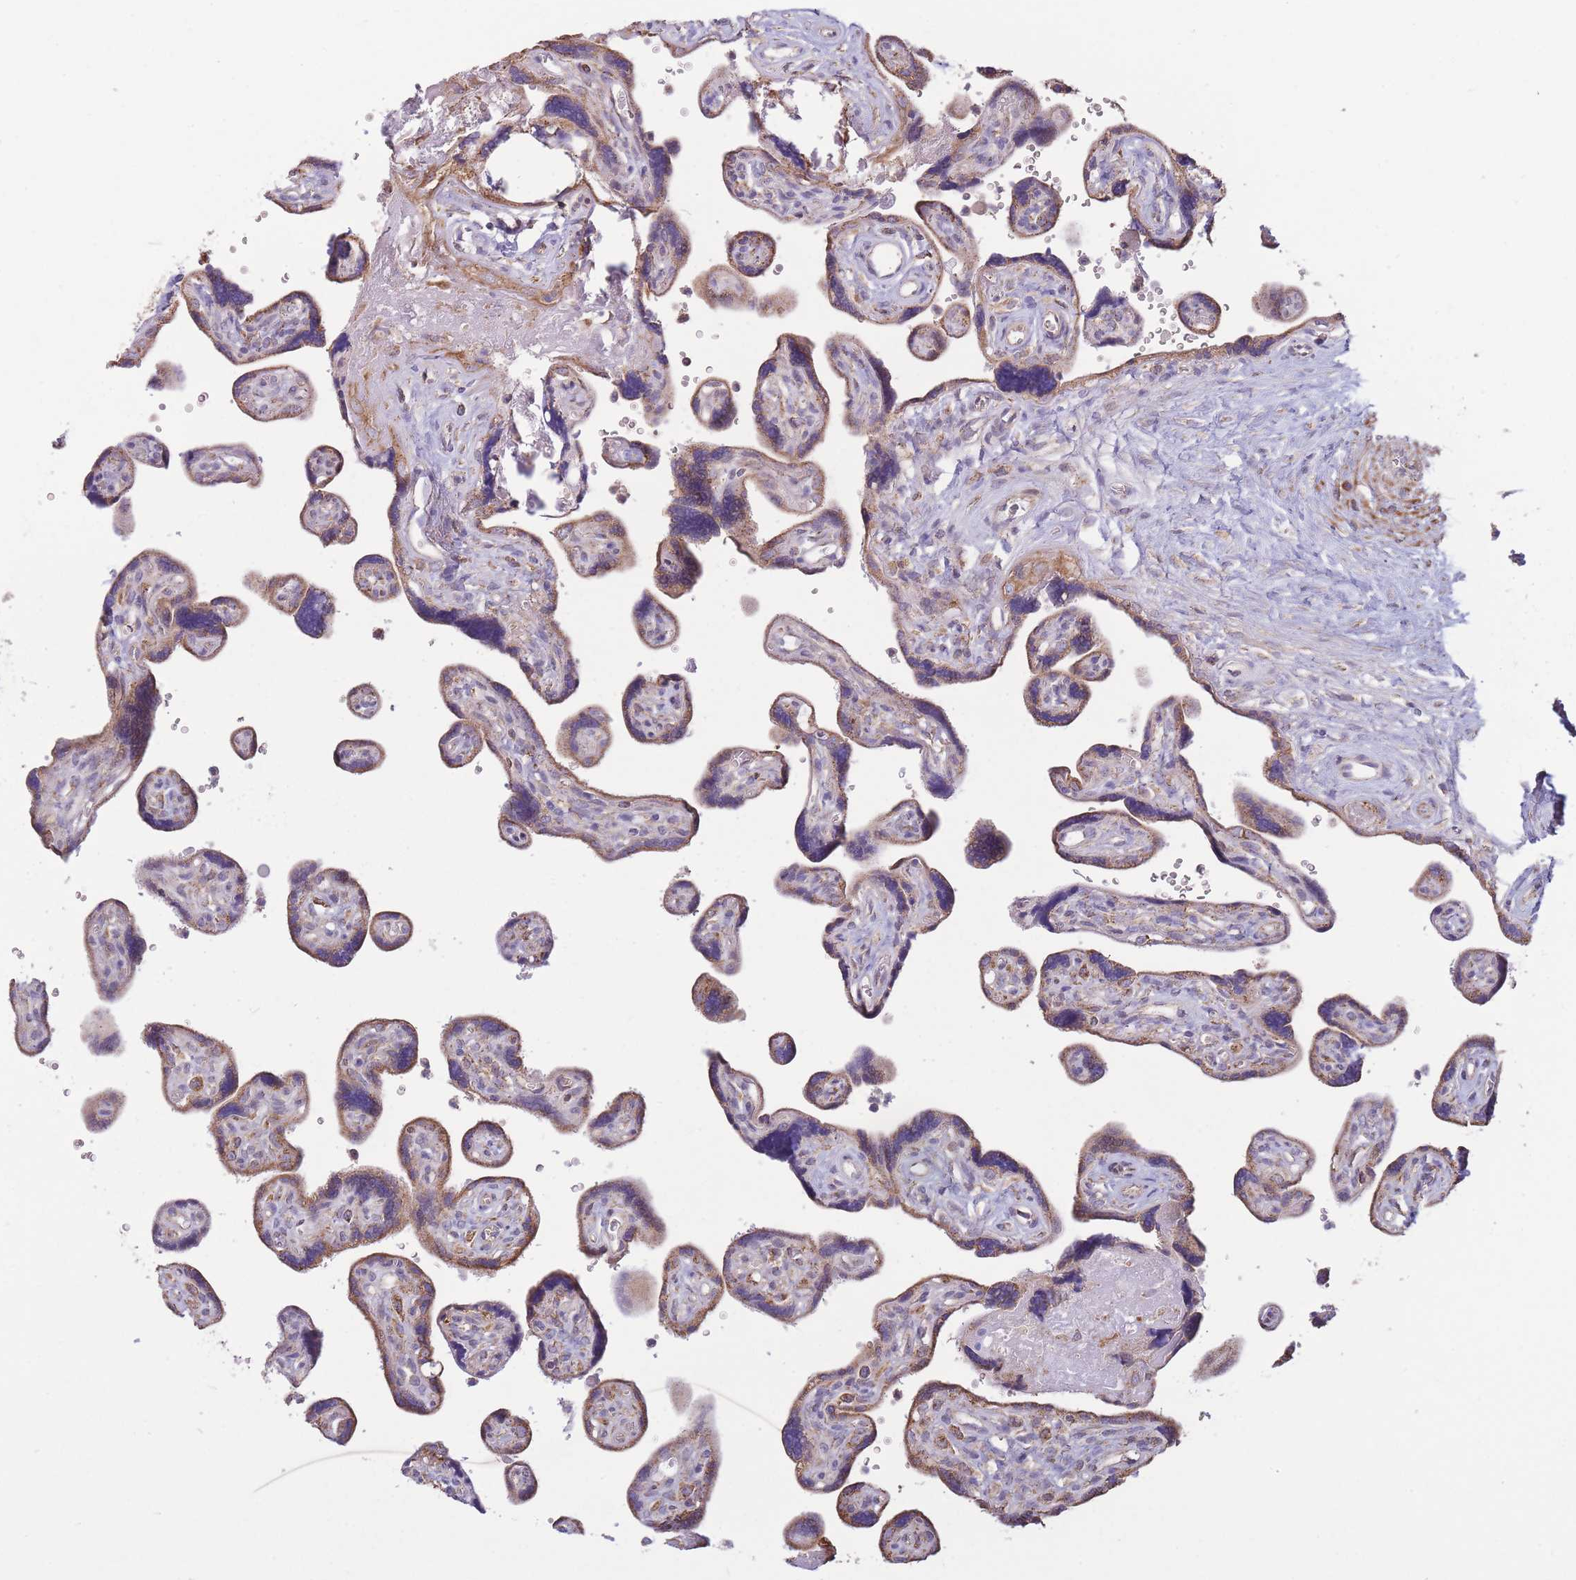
{"staining": {"intensity": "strong", "quantity": ">75%", "location": "cytoplasmic/membranous"}, "tissue": "placenta", "cell_type": "Decidual cells", "image_type": "normal", "snomed": [{"axis": "morphology", "description": "Normal tissue, NOS"}, {"axis": "topography", "description": "Placenta"}], "caption": "High-magnification brightfield microscopy of unremarkable placenta stained with DAB (3,3'-diaminobenzidine) (brown) and counterstained with hematoxylin (blue). decidual cells exhibit strong cytoplasmic/membranous positivity is identified in approximately>75% of cells.", "gene": "KIF16B", "patient": {"sex": "female", "age": 39}}